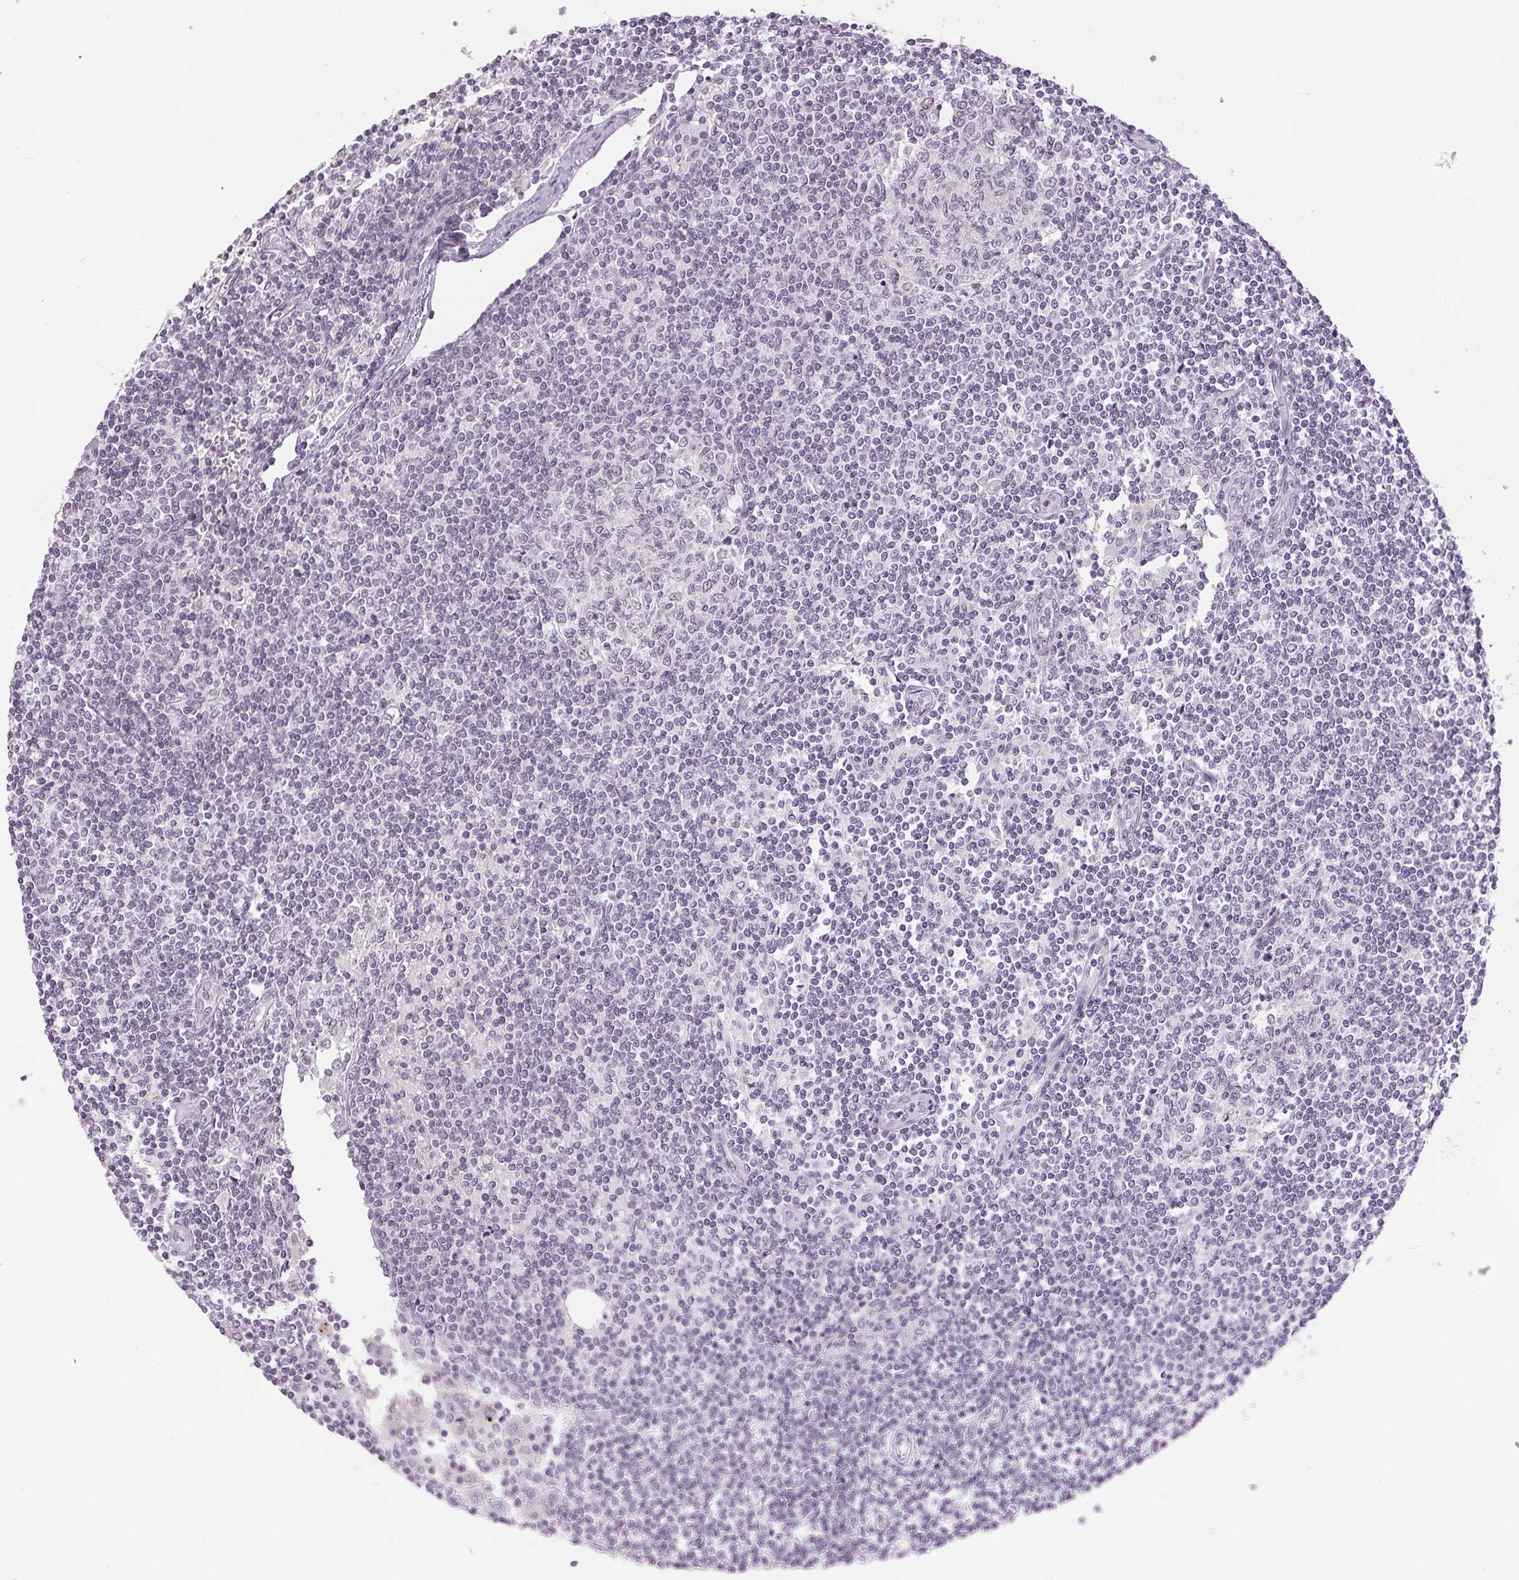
{"staining": {"intensity": "negative", "quantity": "none", "location": "none"}, "tissue": "lymph node", "cell_type": "Germinal center cells", "image_type": "normal", "snomed": [{"axis": "morphology", "description": "Normal tissue, NOS"}, {"axis": "topography", "description": "Lymph node"}], "caption": "Lymph node stained for a protein using IHC shows no staining germinal center cells.", "gene": "PRPF18", "patient": {"sex": "female", "age": 69}}